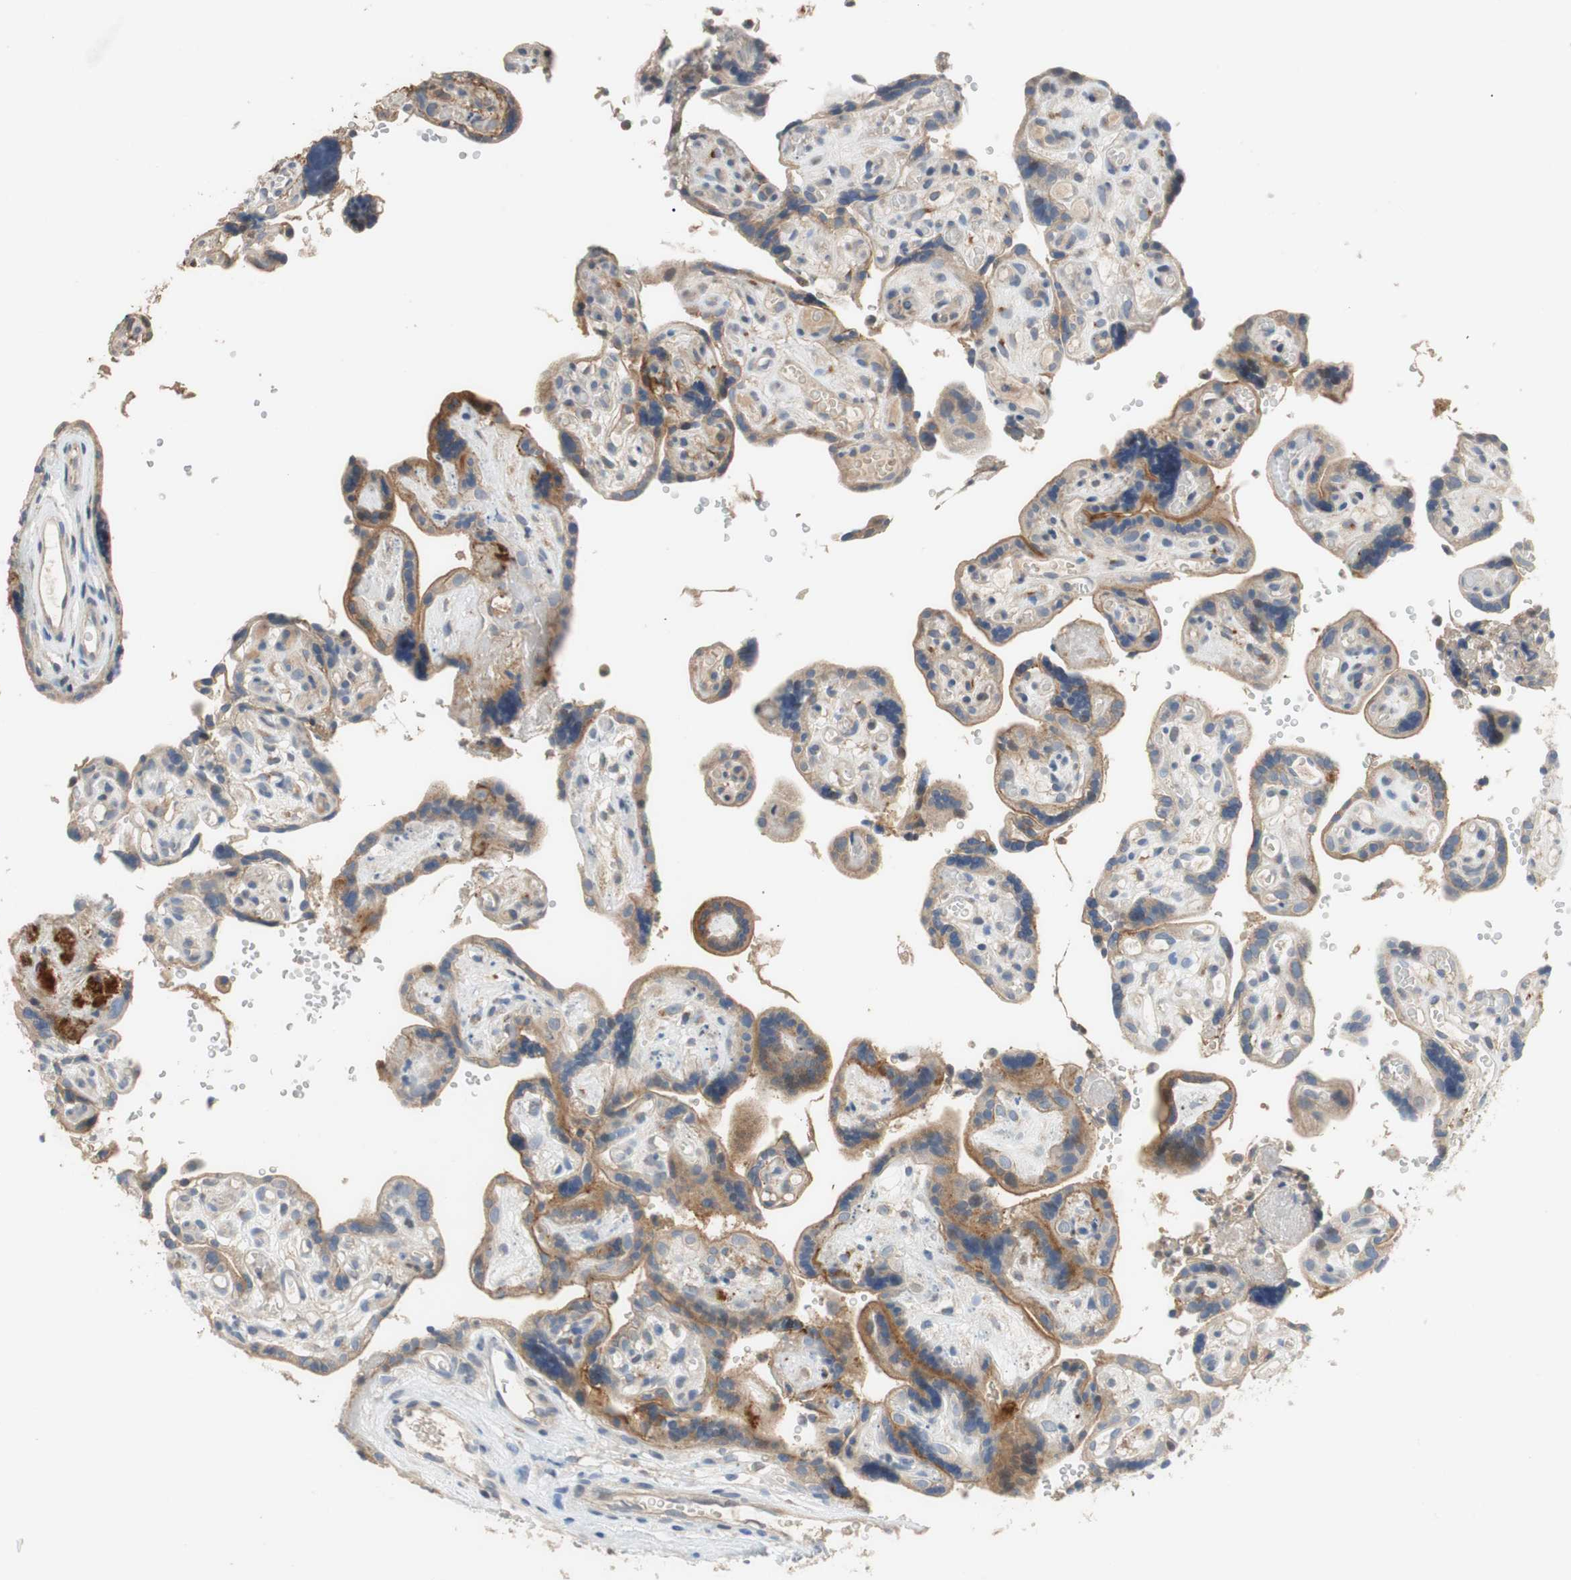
{"staining": {"intensity": "weak", "quantity": ">75%", "location": "cytoplasmic/membranous"}, "tissue": "placenta", "cell_type": "Decidual cells", "image_type": "normal", "snomed": [{"axis": "morphology", "description": "Normal tissue, NOS"}, {"axis": "topography", "description": "Placenta"}], "caption": "A high-resolution photomicrograph shows IHC staining of normal placenta, which exhibits weak cytoplasmic/membranous staining in about >75% of decidual cells.", "gene": "ALPL", "patient": {"sex": "female", "age": 30}}